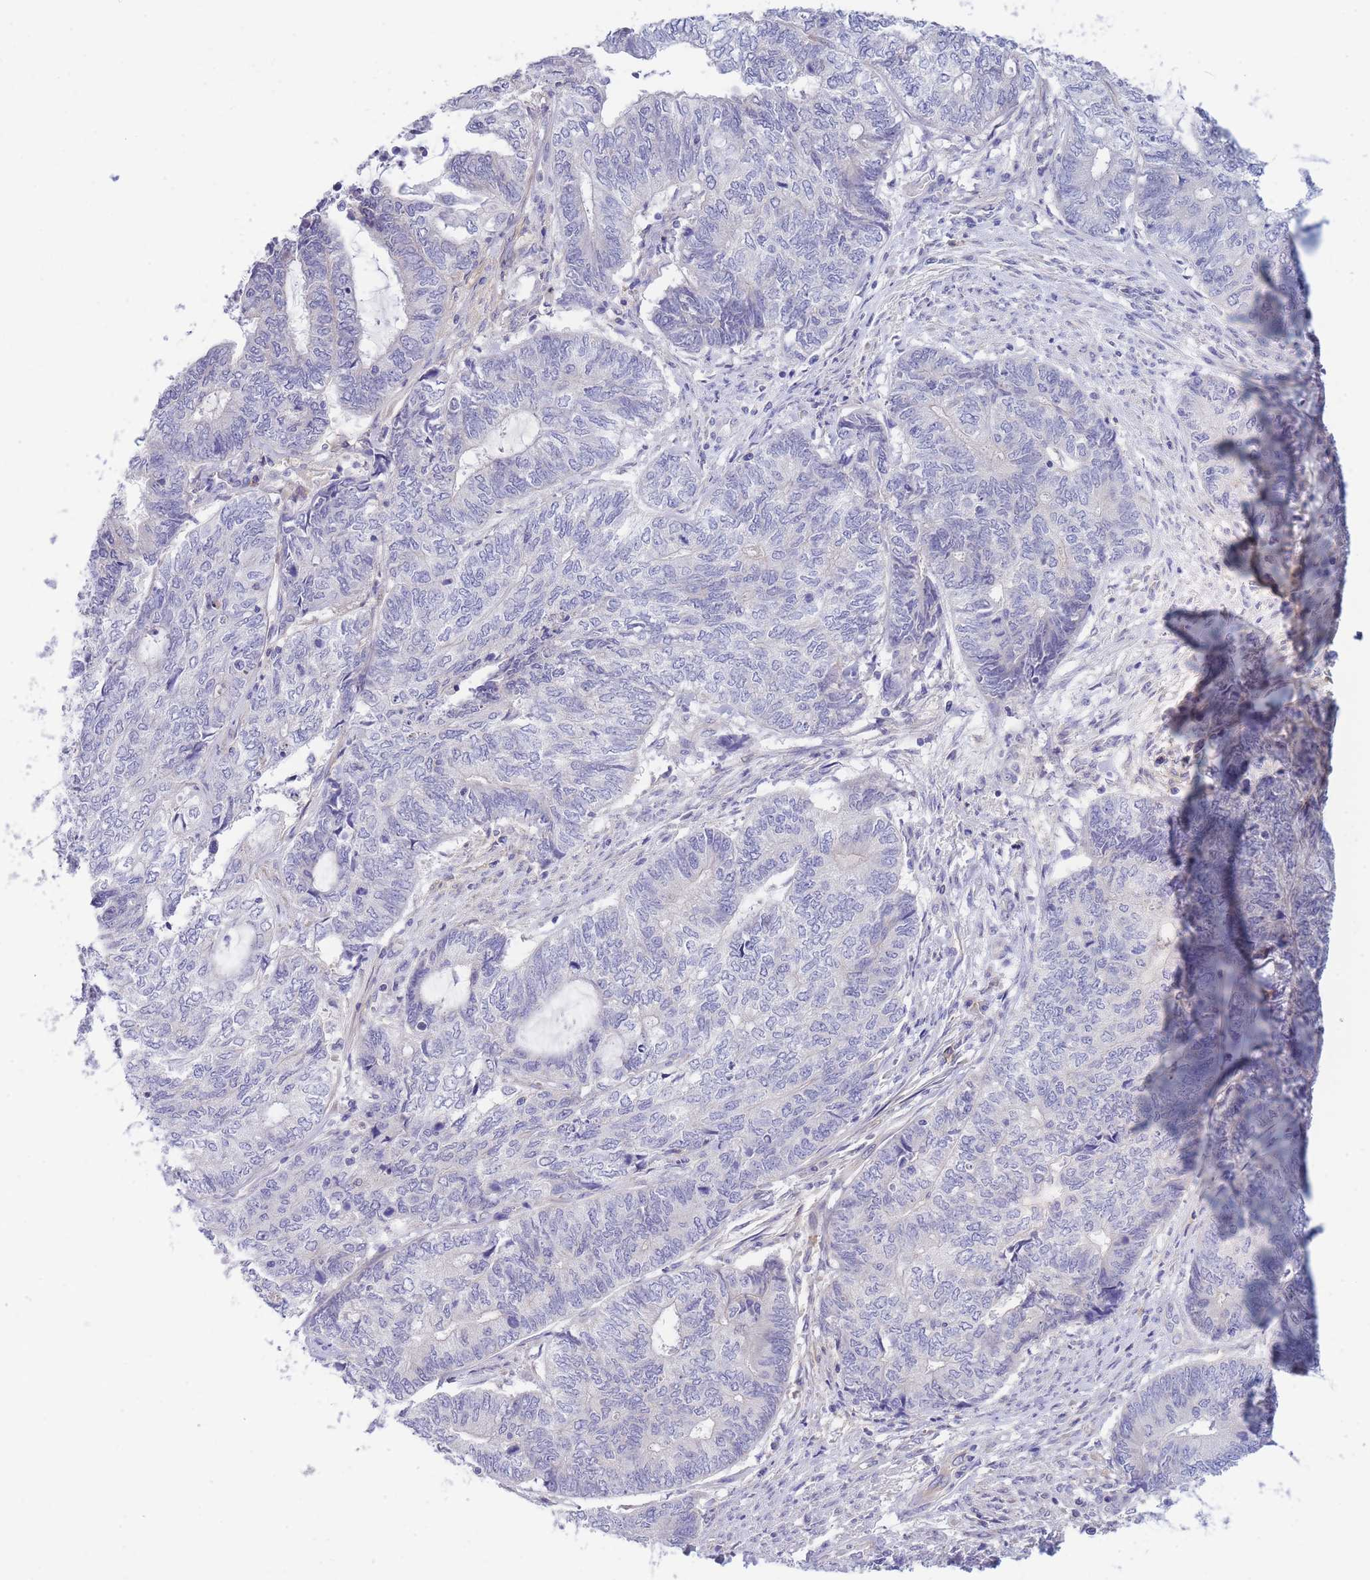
{"staining": {"intensity": "negative", "quantity": "none", "location": "none"}, "tissue": "endometrial cancer", "cell_type": "Tumor cells", "image_type": "cancer", "snomed": [{"axis": "morphology", "description": "Adenocarcinoma, NOS"}, {"axis": "topography", "description": "Uterus"}, {"axis": "topography", "description": "Endometrium"}], "caption": "The immunohistochemistry micrograph has no significant expression in tumor cells of endometrial cancer (adenocarcinoma) tissue. (Stains: DAB IHC with hematoxylin counter stain, Microscopy: brightfield microscopy at high magnification).", "gene": "PCDHB3", "patient": {"sex": "female", "age": 70}}